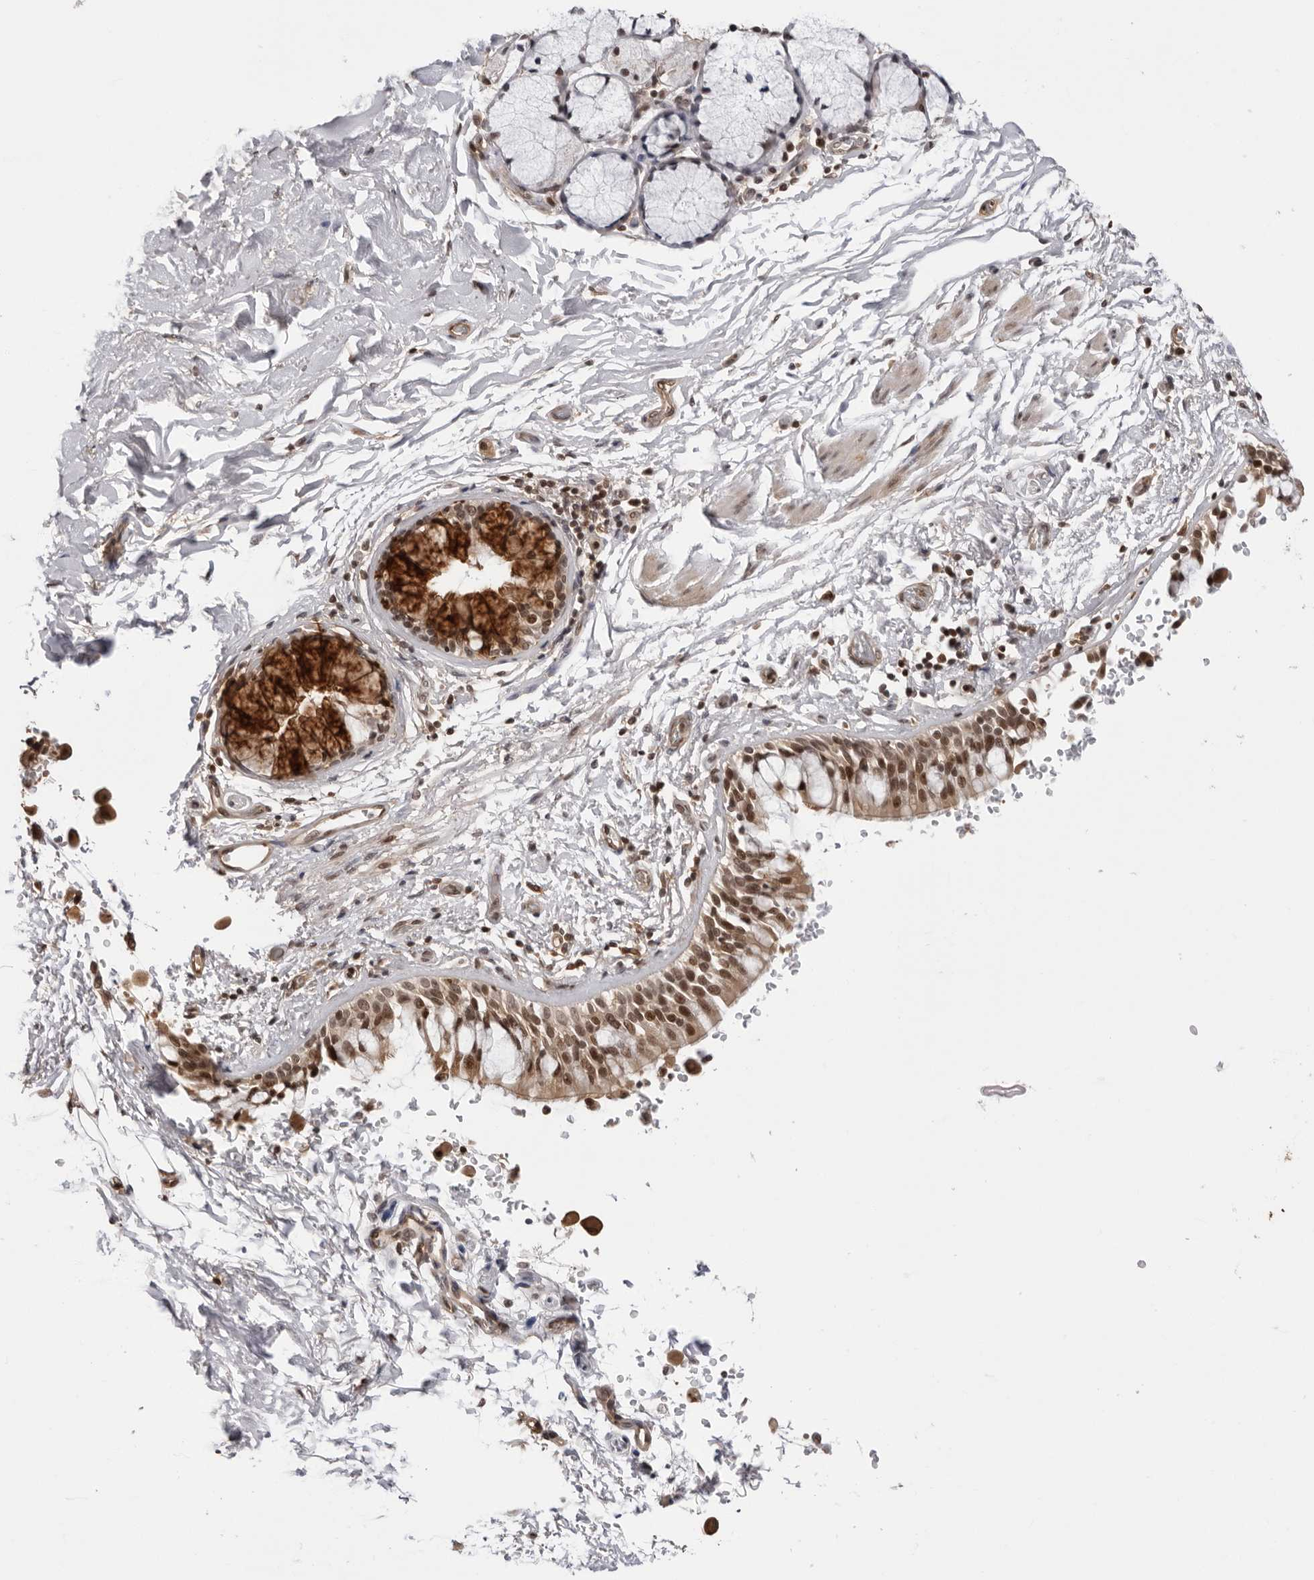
{"staining": {"intensity": "strong", "quantity": "25%-75%", "location": "cytoplasmic/membranous,nuclear"}, "tissue": "bronchus", "cell_type": "Respiratory epithelial cells", "image_type": "normal", "snomed": [{"axis": "morphology", "description": "Normal tissue, NOS"}, {"axis": "morphology", "description": "Inflammation, NOS"}, {"axis": "topography", "description": "Cartilage tissue"}, {"axis": "topography", "description": "Bronchus"}, {"axis": "topography", "description": "Lung"}], "caption": "High-power microscopy captured an immunohistochemistry photomicrograph of benign bronchus, revealing strong cytoplasmic/membranous,nuclear staining in about 25%-75% of respiratory epithelial cells.", "gene": "SDE2", "patient": {"sex": "female", "age": 64}}